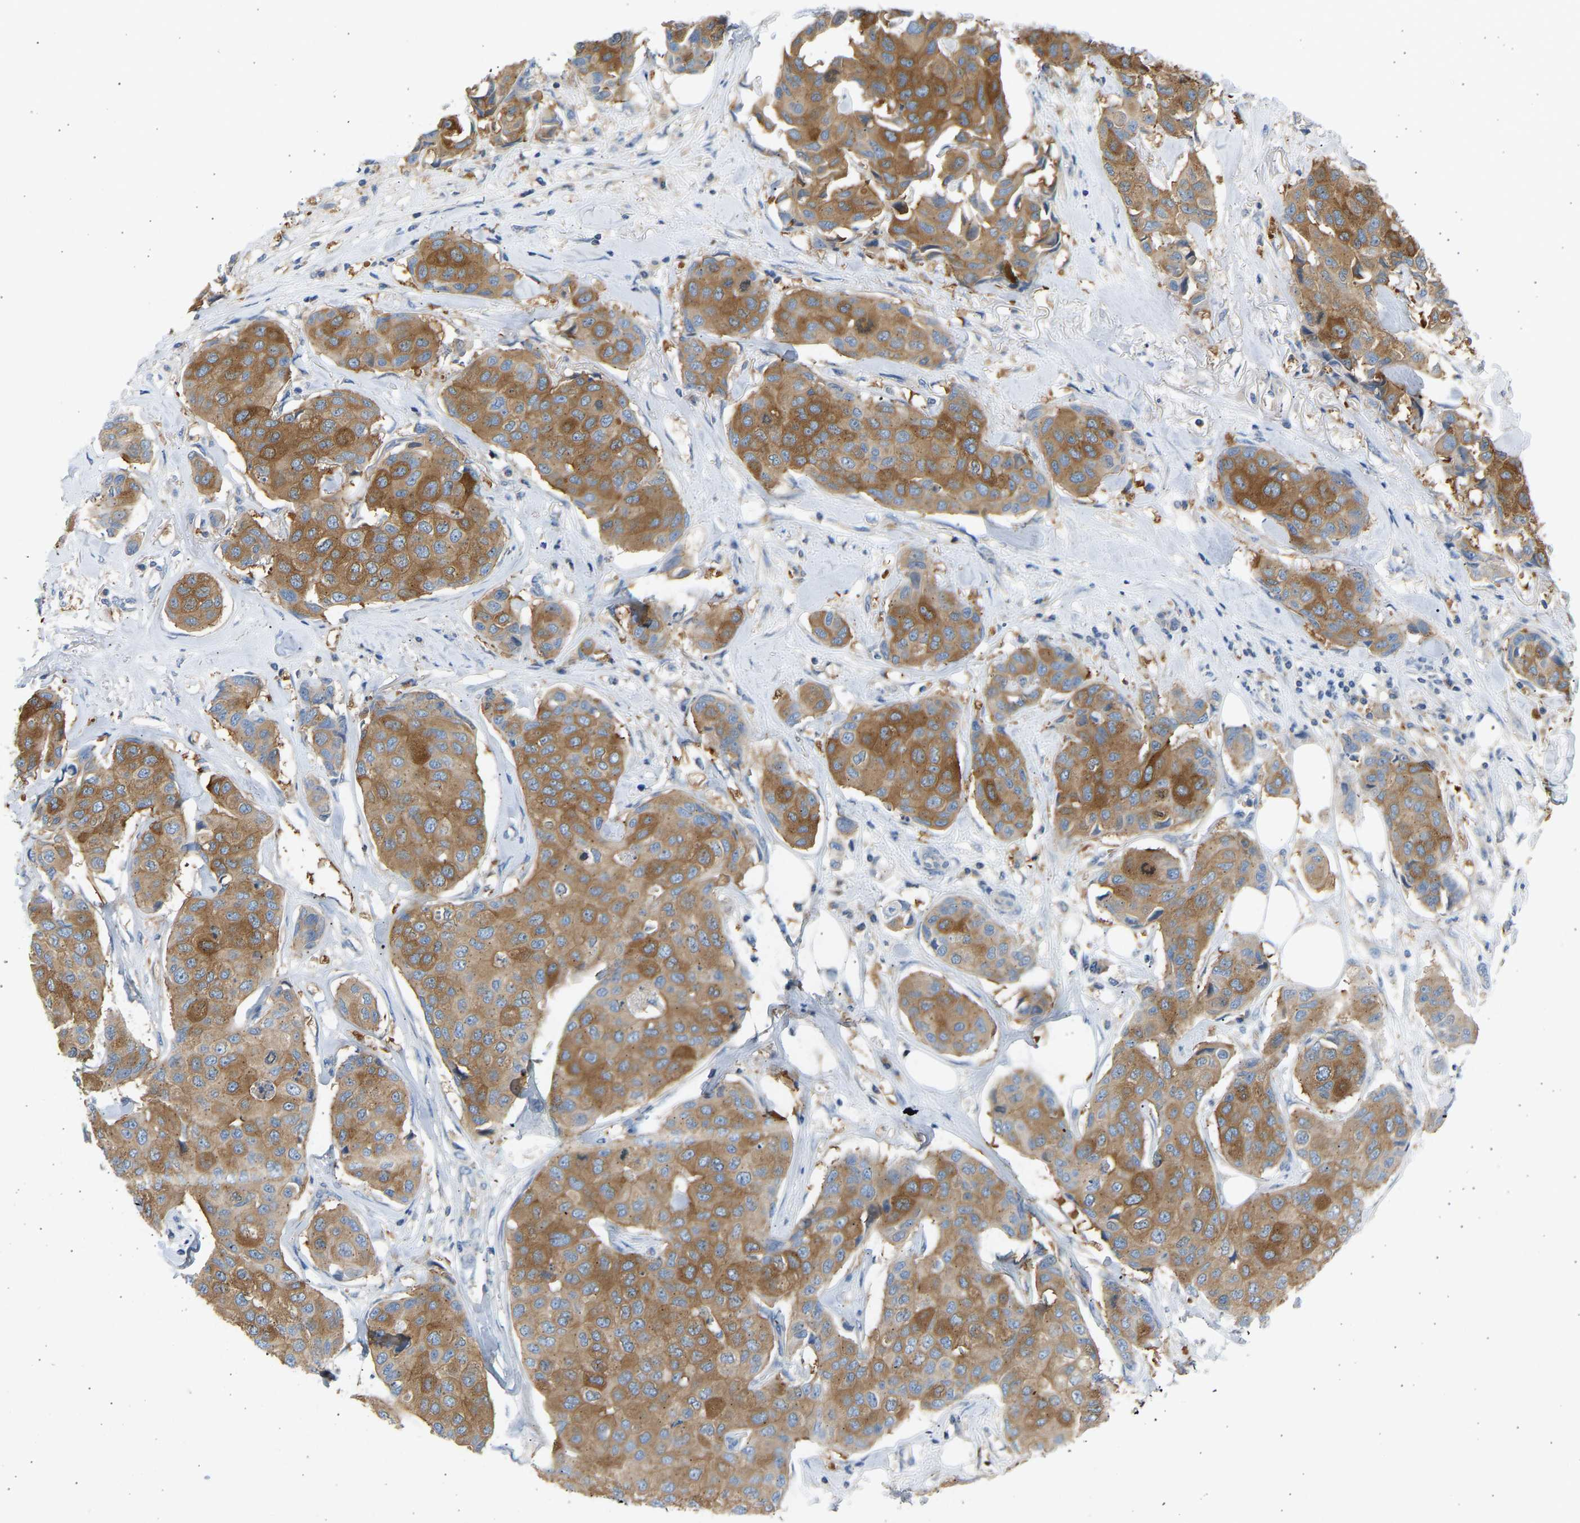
{"staining": {"intensity": "moderate", "quantity": ">75%", "location": "cytoplasmic/membranous"}, "tissue": "breast cancer", "cell_type": "Tumor cells", "image_type": "cancer", "snomed": [{"axis": "morphology", "description": "Duct carcinoma"}, {"axis": "topography", "description": "Breast"}], "caption": "A histopathology image showing moderate cytoplasmic/membranous expression in approximately >75% of tumor cells in invasive ductal carcinoma (breast), as visualized by brown immunohistochemical staining.", "gene": "TRIM50", "patient": {"sex": "female", "age": 80}}